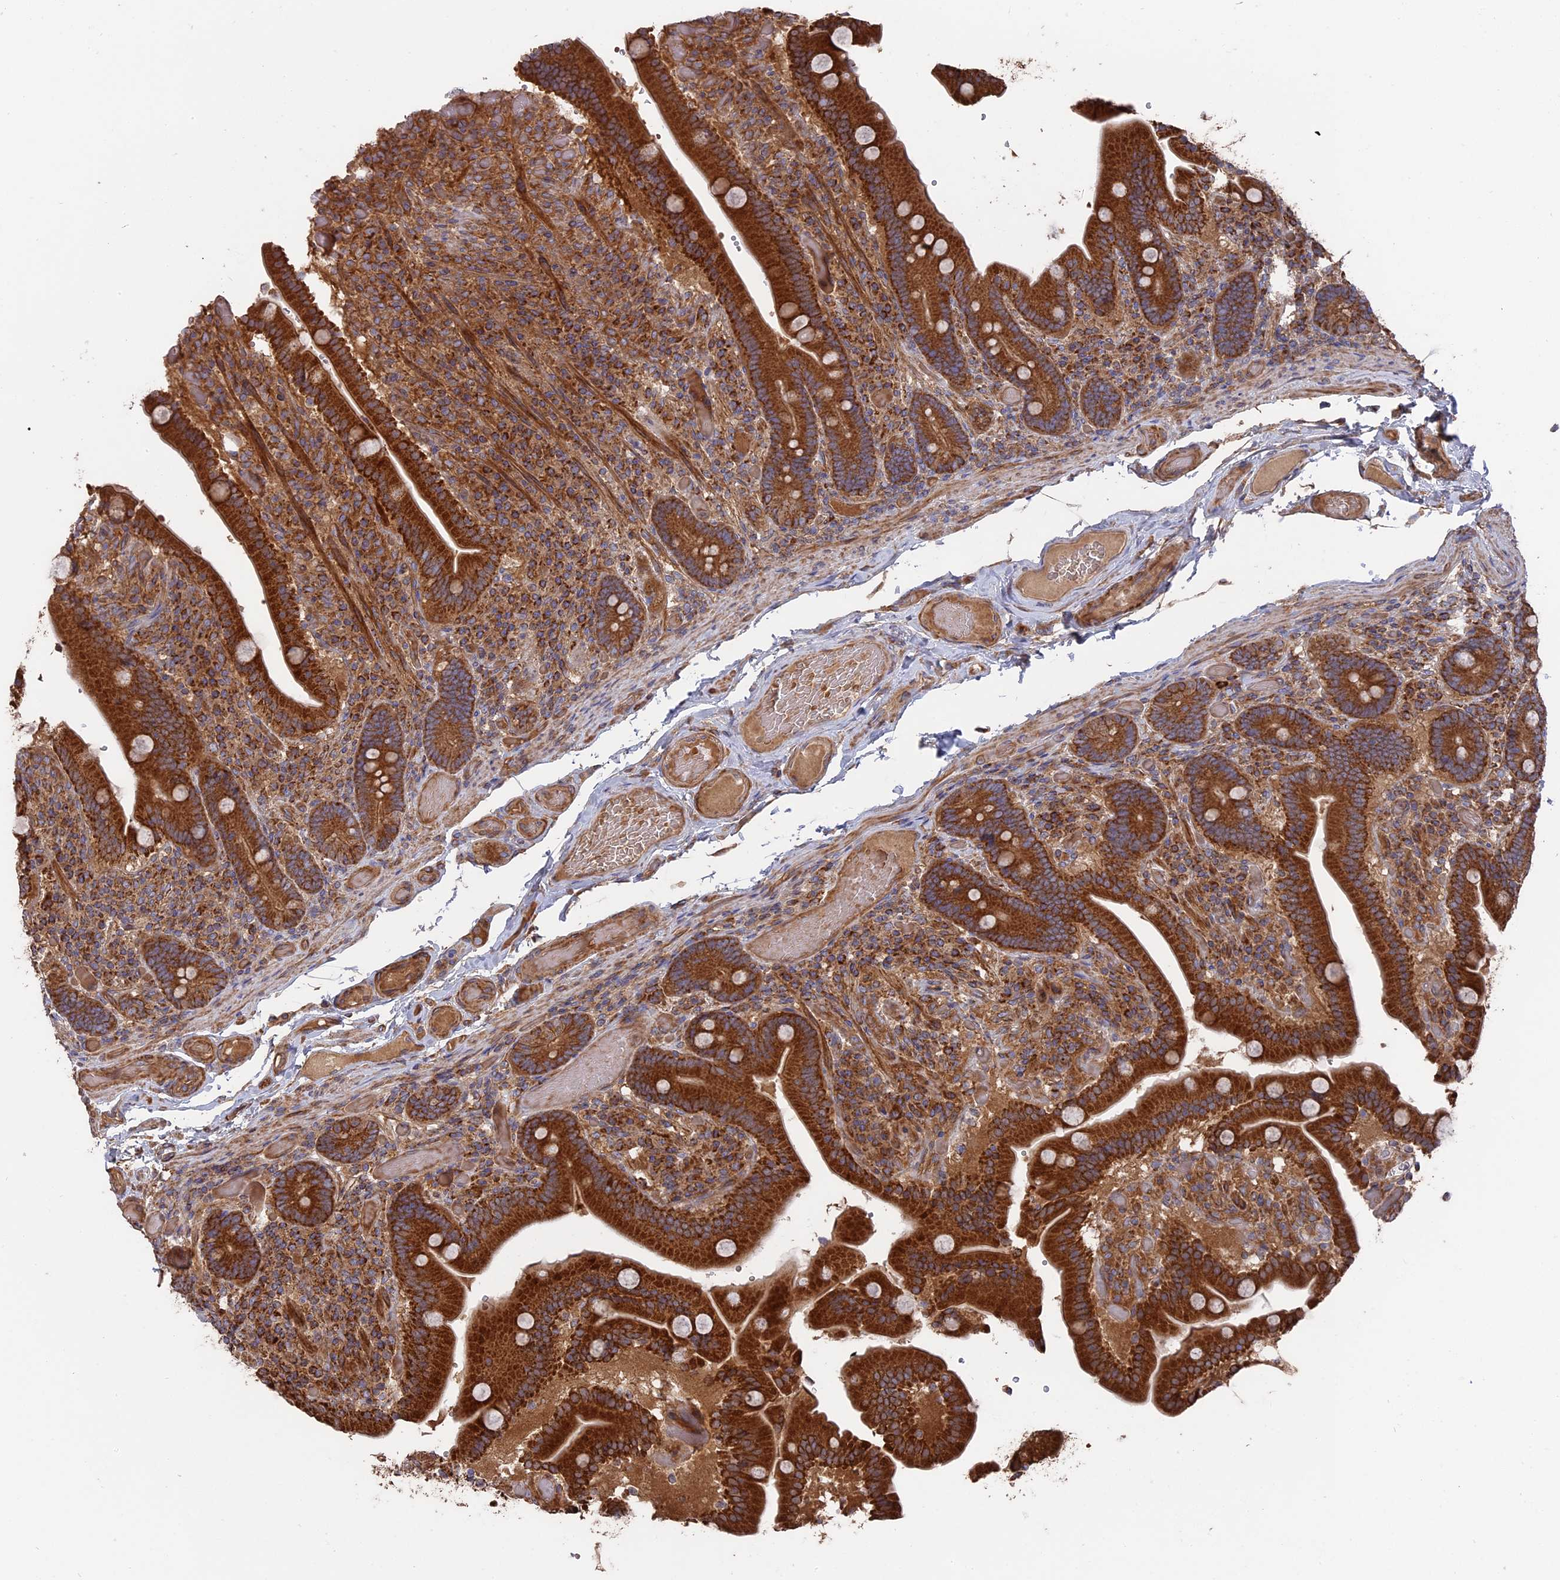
{"staining": {"intensity": "strong", "quantity": ">75%", "location": "cytoplasmic/membranous"}, "tissue": "duodenum", "cell_type": "Glandular cells", "image_type": "normal", "snomed": [{"axis": "morphology", "description": "Normal tissue, NOS"}, {"axis": "topography", "description": "Duodenum"}], "caption": "Immunohistochemistry of normal duodenum demonstrates high levels of strong cytoplasmic/membranous staining in about >75% of glandular cells. Using DAB (brown) and hematoxylin (blue) stains, captured at high magnification using brightfield microscopy.", "gene": "TELO2", "patient": {"sex": "female", "age": 62}}